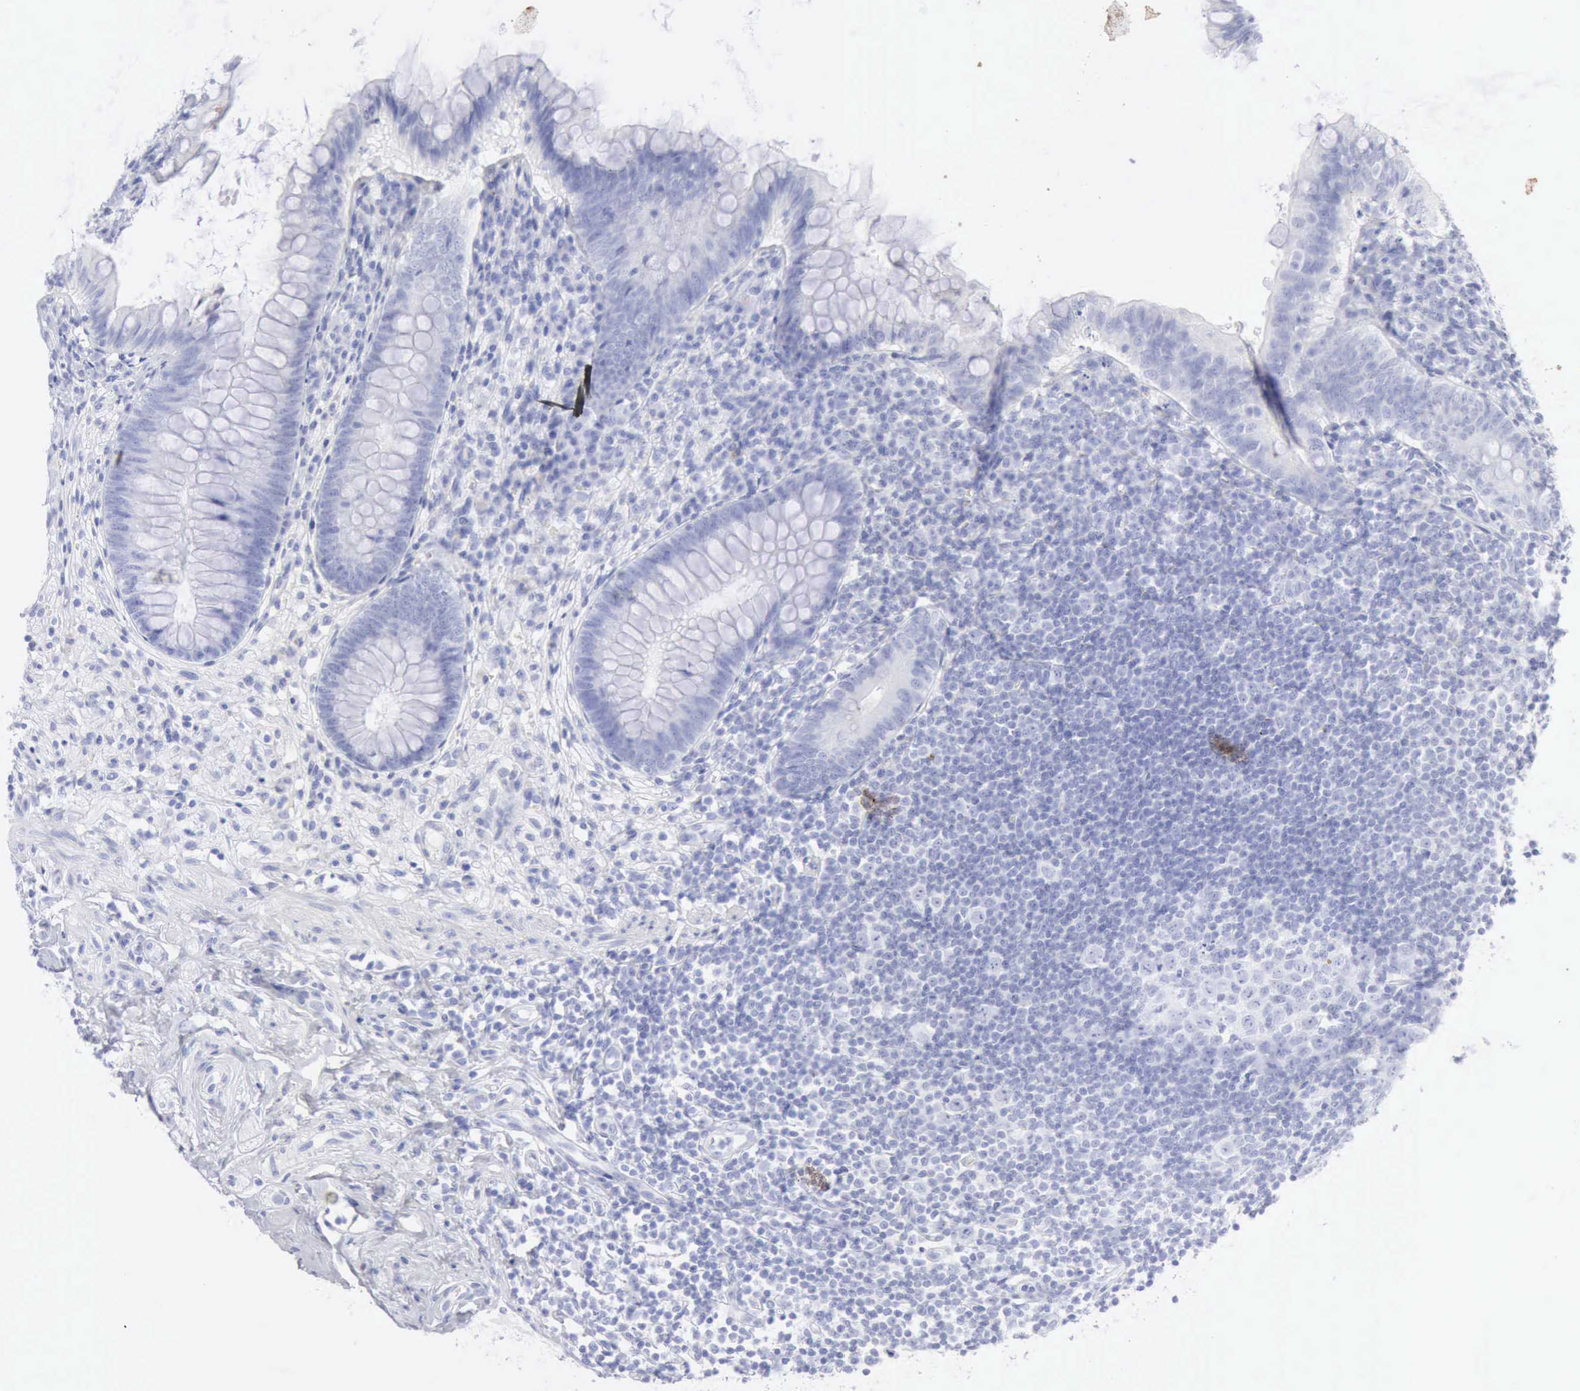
{"staining": {"intensity": "negative", "quantity": "none", "location": "none"}, "tissue": "appendix", "cell_type": "Glandular cells", "image_type": "normal", "snomed": [{"axis": "morphology", "description": "Normal tissue, NOS"}, {"axis": "topography", "description": "Appendix"}], "caption": "This histopathology image is of benign appendix stained with IHC to label a protein in brown with the nuclei are counter-stained blue. There is no staining in glandular cells.", "gene": "KRT5", "patient": {"sex": "female", "age": 66}}